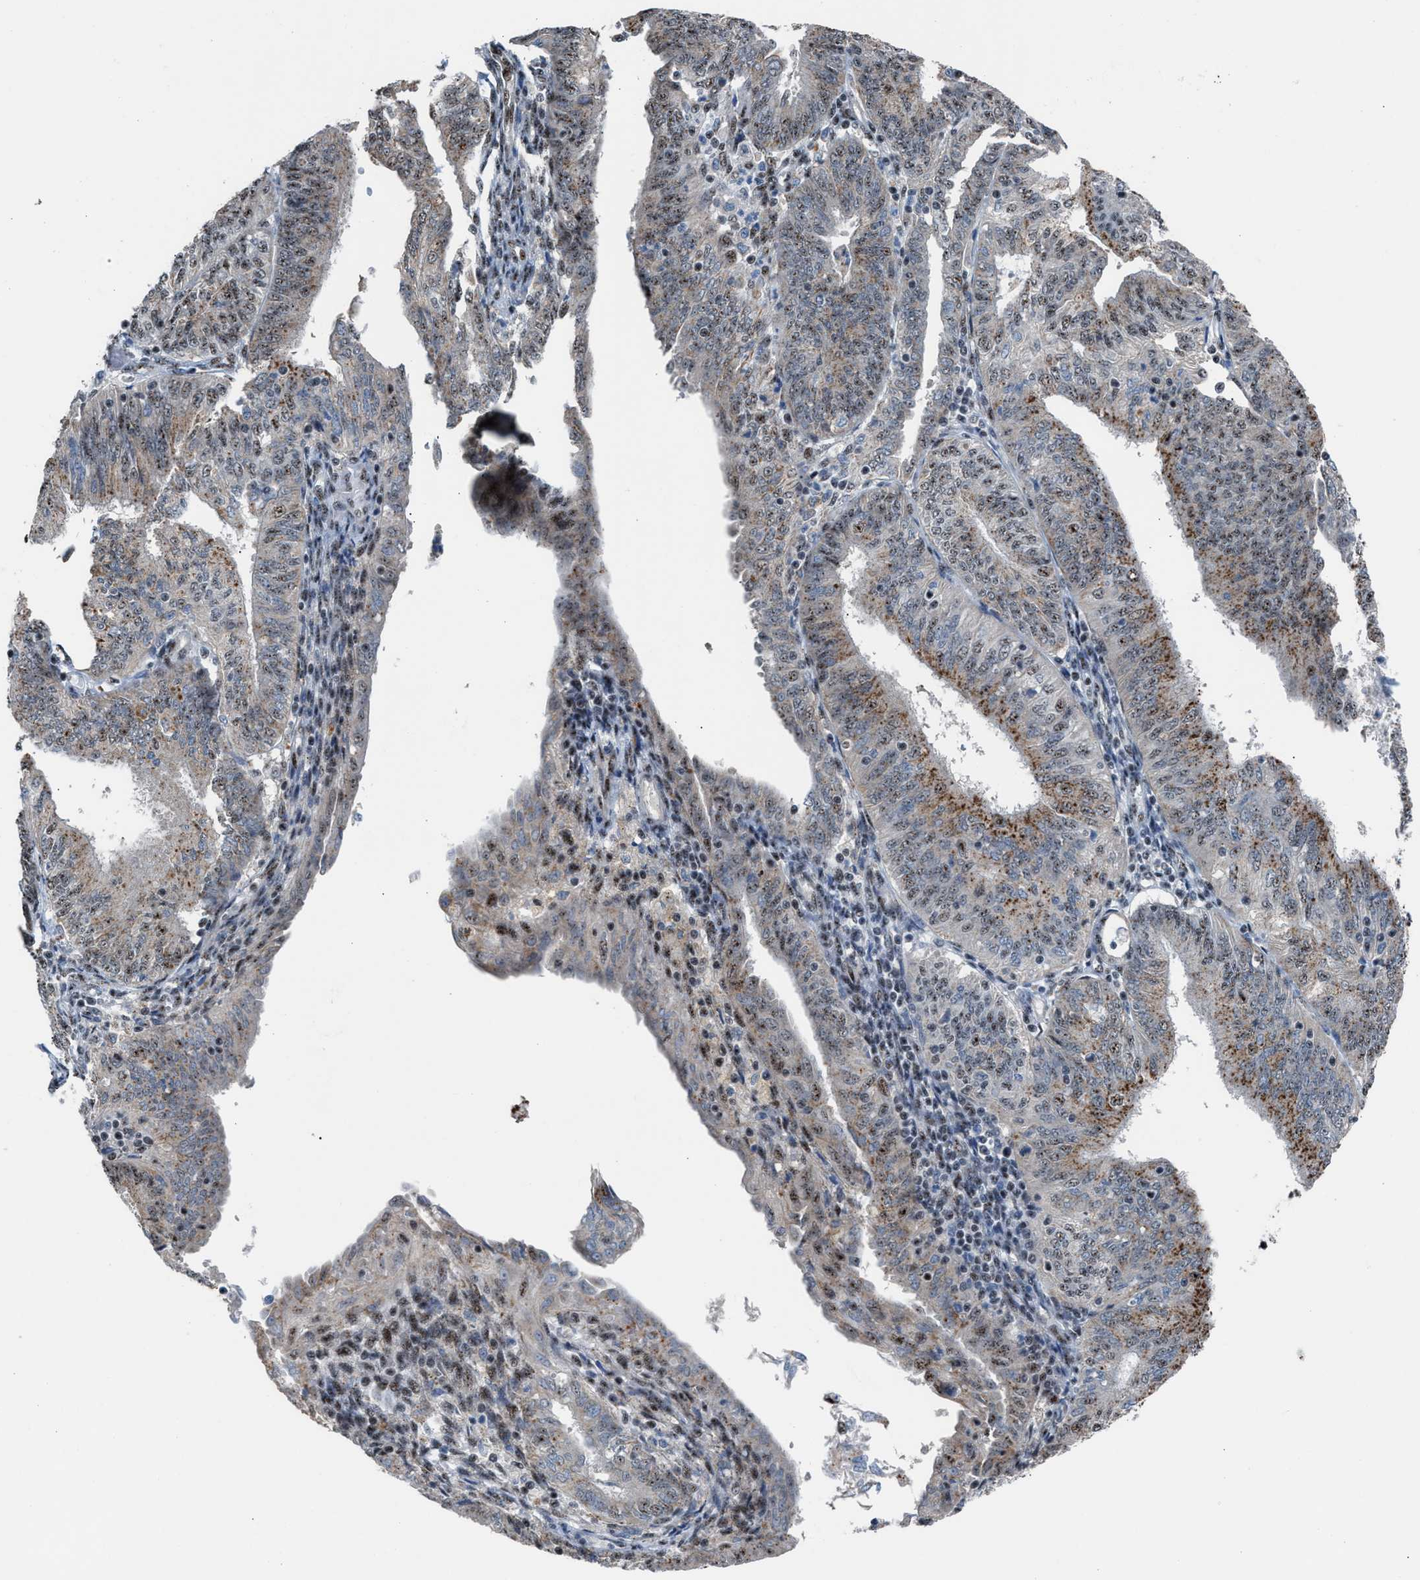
{"staining": {"intensity": "moderate", "quantity": ">75%", "location": "cytoplasmic/membranous,nuclear"}, "tissue": "endometrial cancer", "cell_type": "Tumor cells", "image_type": "cancer", "snomed": [{"axis": "morphology", "description": "Adenocarcinoma, NOS"}, {"axis": "topography", "description": "Endometrium"}], "caption": "Immunohistochemical staining of endometrial cancer shows medium levels of moderate cytoplasmic/membranous and nuclear protein expression in approximately >75% of tumor cells.", "gene": "CENPP", "patient": {"sex": "female", "age": 58}}